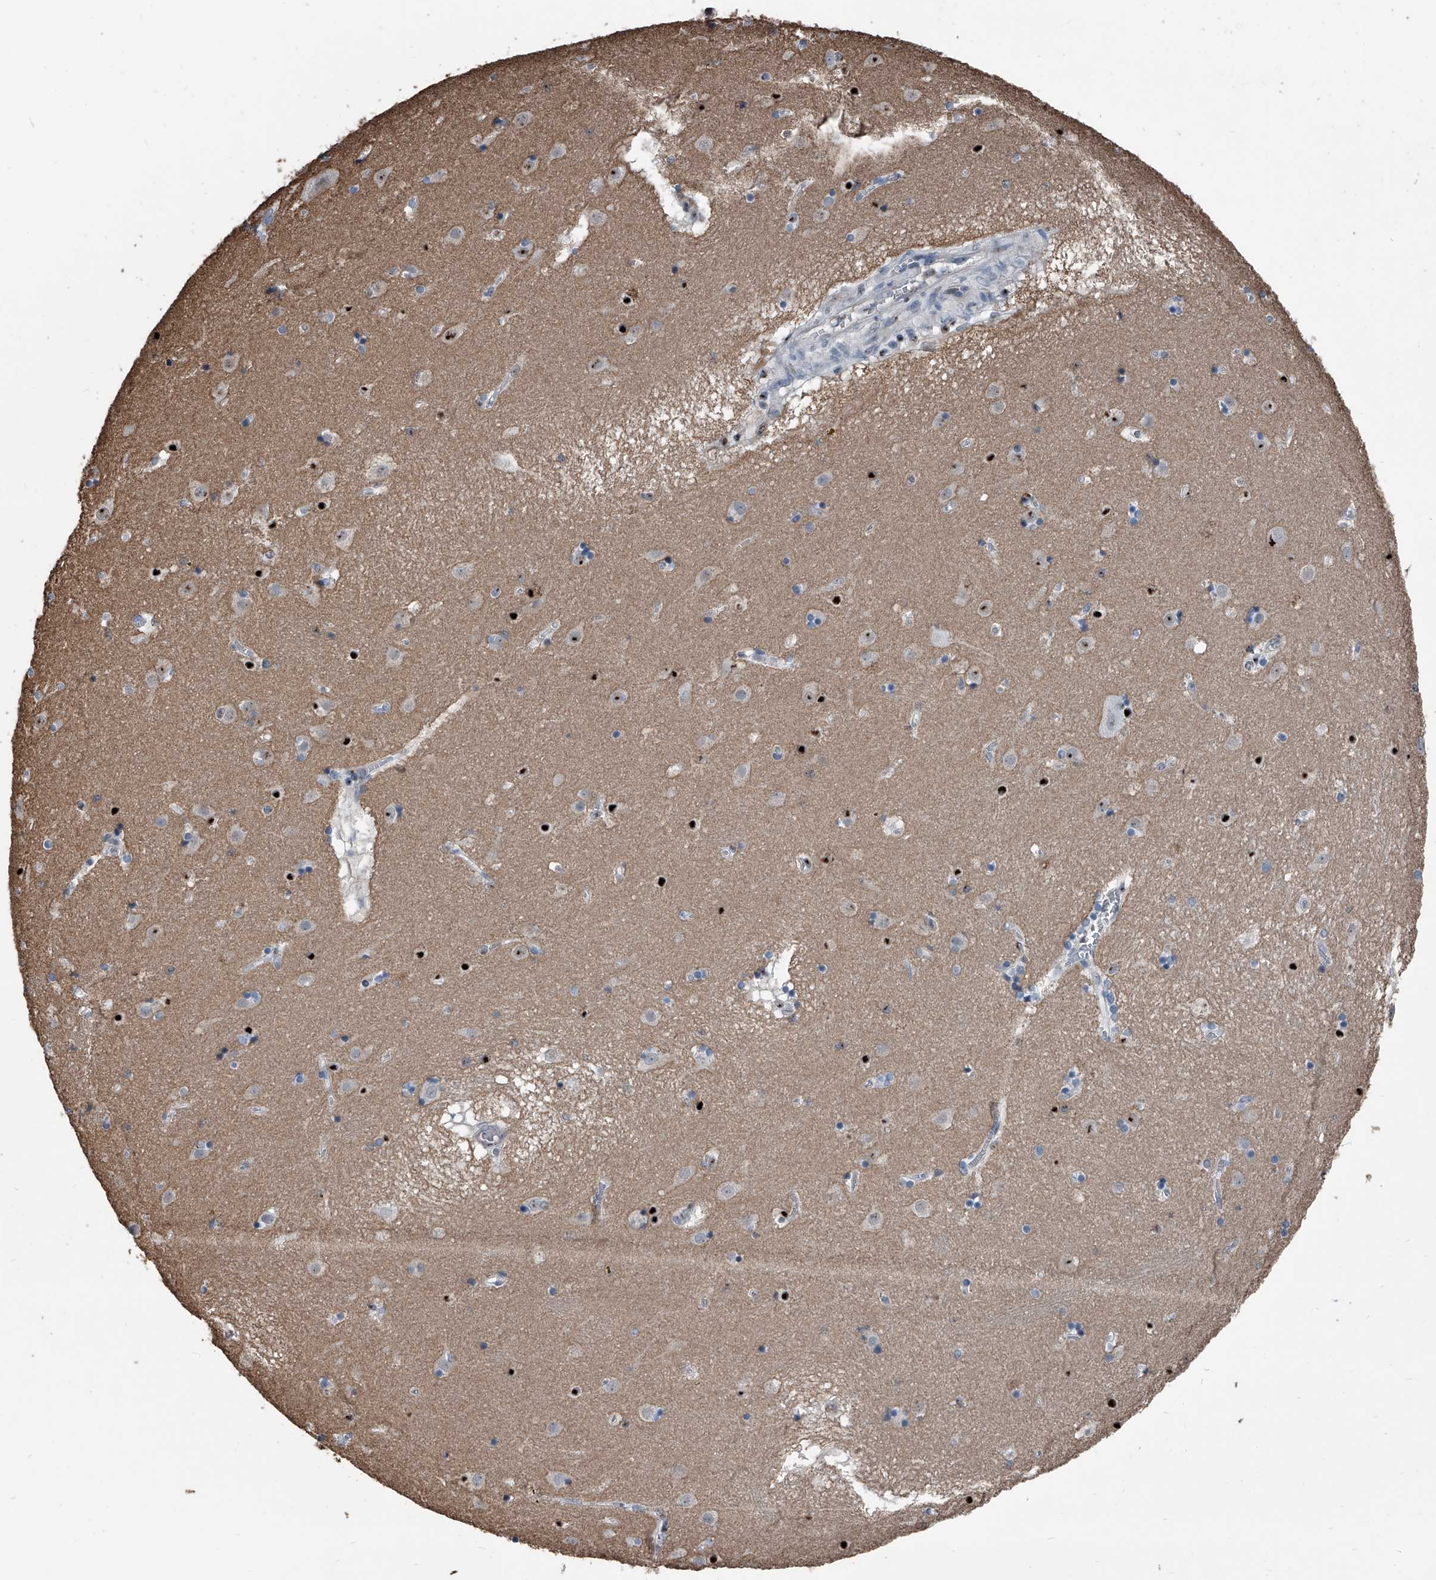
{"staining": {"intensity": "strong", "quantity": "25%-75%", "location": "nuclear"}, "tissue": "caudate", "cell_type": "Glial cells", "image_type": "normal", "snomed": [{"axis": "morphology", "description": "Normal tissue, NOS"}, {"axis": "topography", "description": "Lateral ventricle wall"}], "caption": "IHC micrograph of unremarkable caudate: human caudate stained using IHC displays high levels of strong protein expression localized specifically in the nuclear of glial cells, appearing as a nuclear brown color.", "gene": "MEN1", "patient": {"sex": "male", "age": 70}}